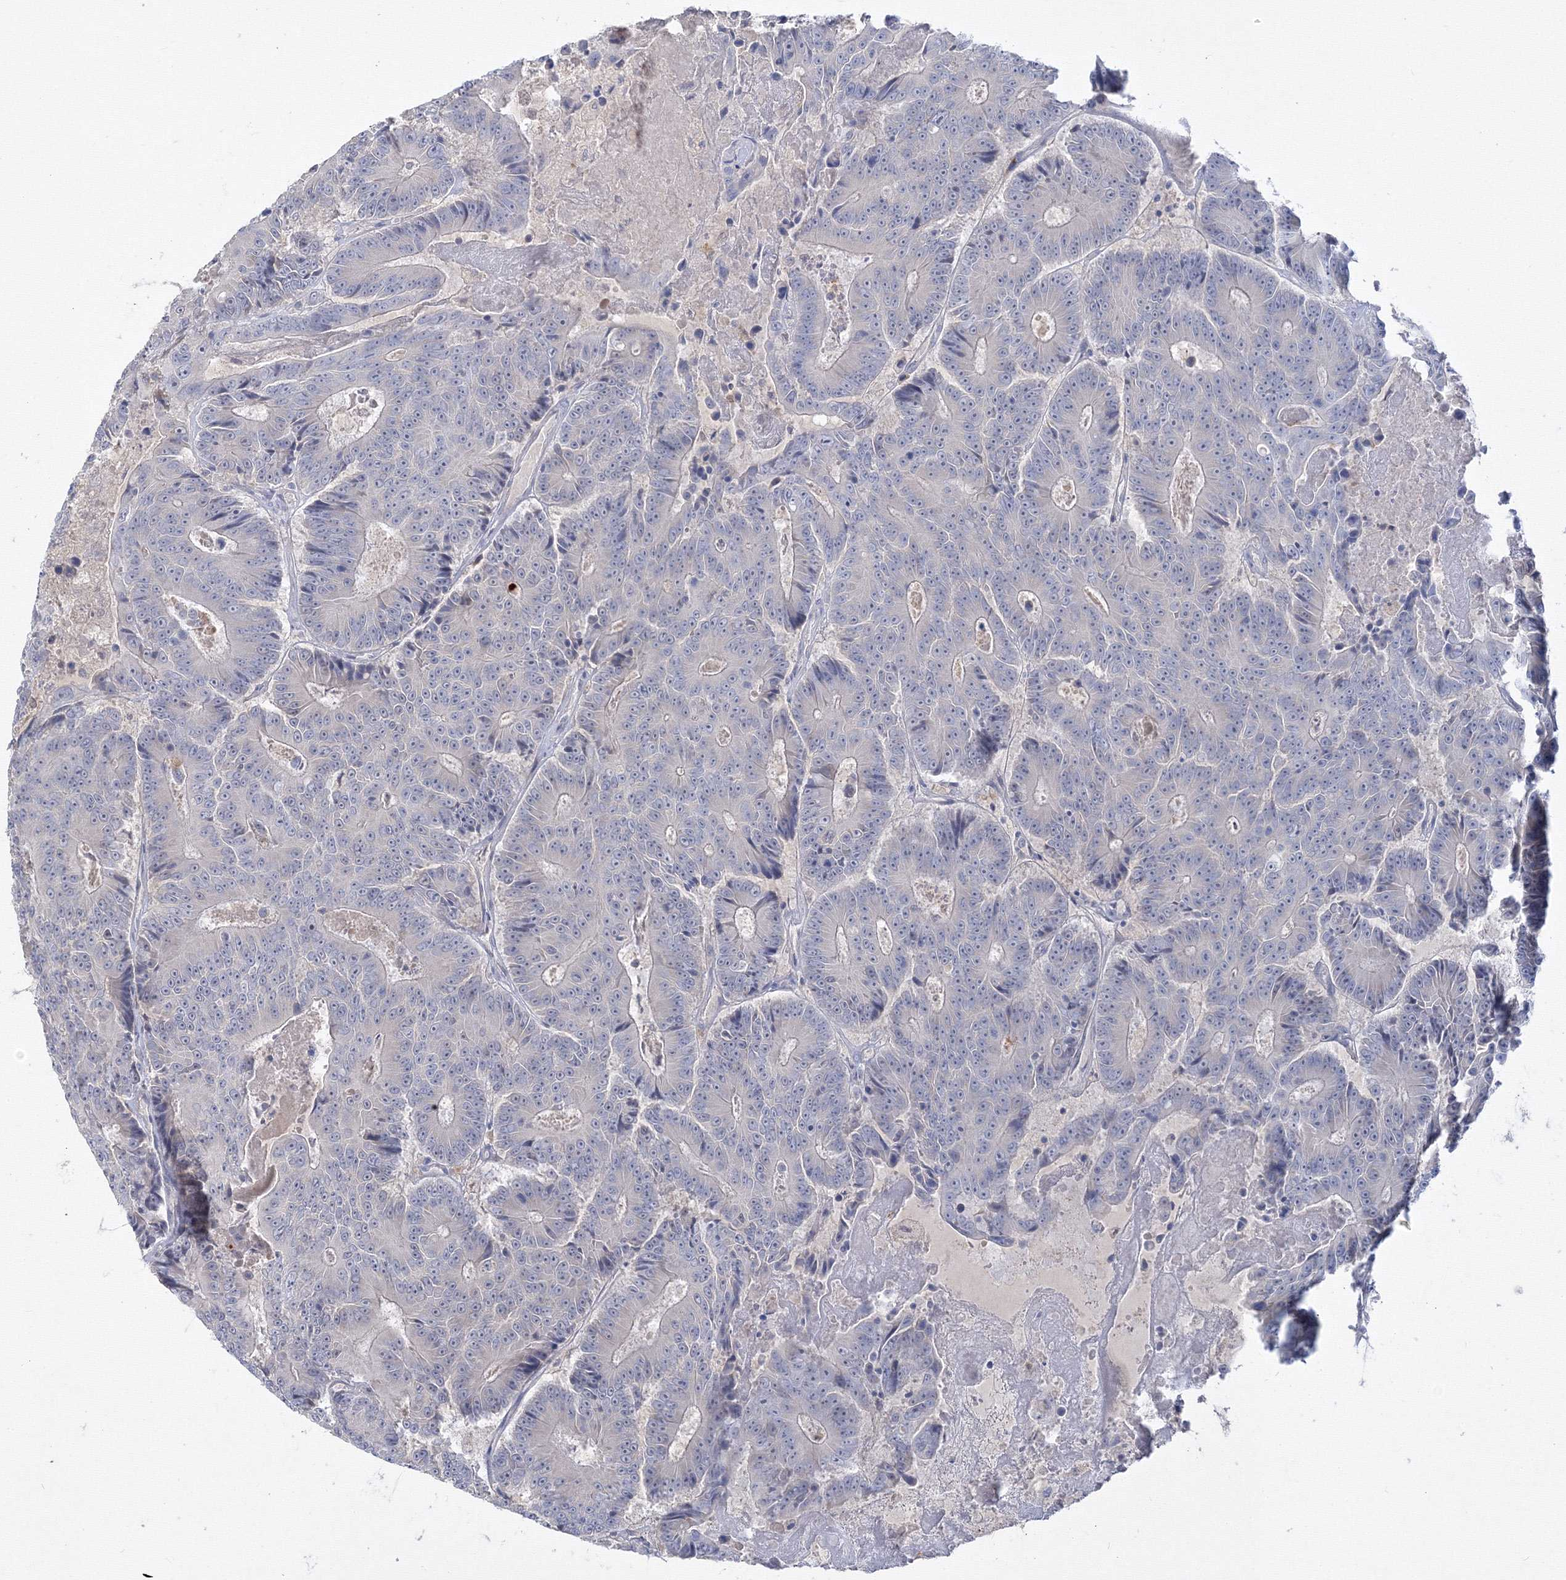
{"staining": {"intensity": "negative", "quantity": "none", "location": "none"}, "tissue": "colorectal cancer", "cell_type": "Tumor cells", "image_type": "cancer", "snomed": [{"axis": "morphology", "description": "Adenocarcinoma, NOS"}, {"axis": "topography", "description": "Colon"}], "caption": "The micrograph exhibits no significant positivity in tumor cells of colorectal cancer (adenocarcinoma).", "gene": "FBXL8", "patient": {"sex": "male", "age": 83}}